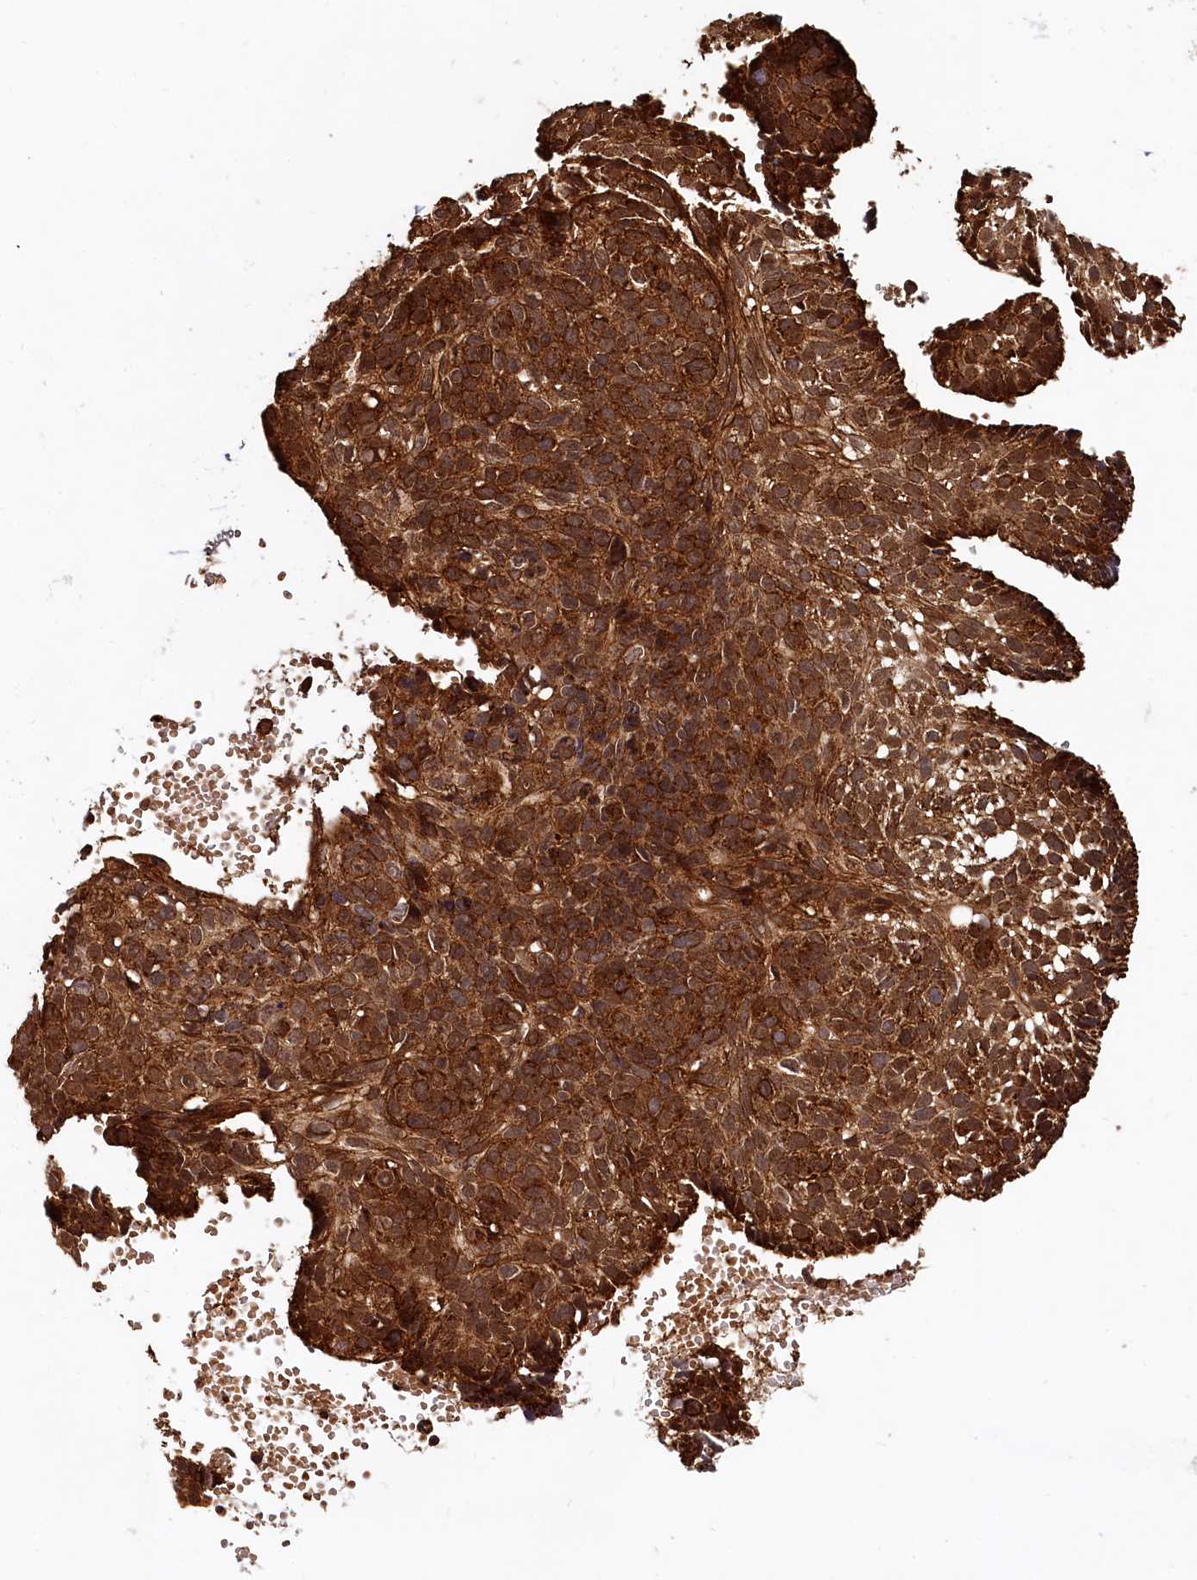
{"staining": {"intensity": "strong", "quantity": ">75%", "location": "cytoplasmic/membranous,nuclear"}, "tissue": "skin cancer", "cell_type": "Tumor cells", "image_type": "cancer", "snomed": [{"axis": "morphology", "description": "Normal tissue, NOS"}, {"axis": "morphology", "description": "Basal cell carcinoma"}, {"axis": "topography", "description": "Skin"}], "caption": "Skin basal cell carcinoma stained with a brown dye displays strong cytoplasmic/membranous and nuclear positive positivity in approximately >75% of tumor cells.", "gene": "STUB1", "patient": {"sex": "male", "age": 66}}